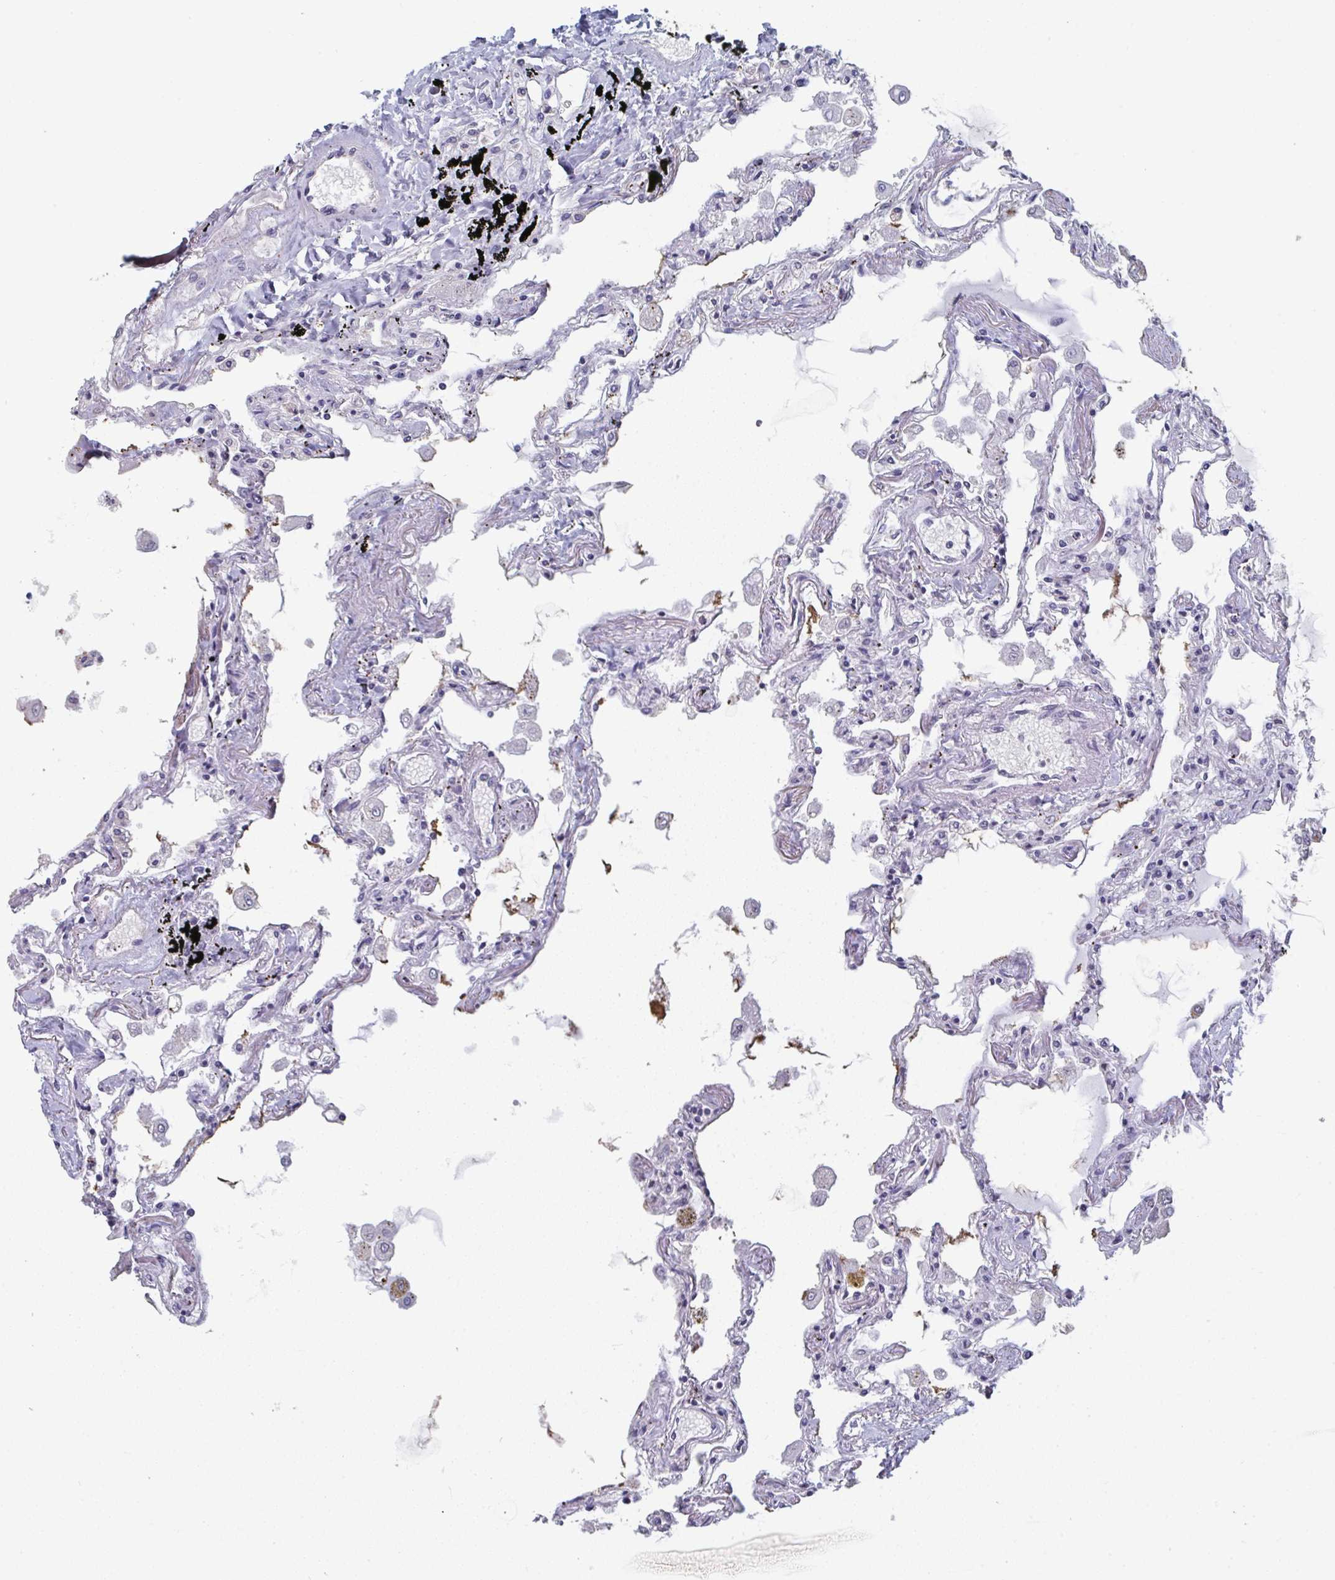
{"staining": {"intensity": "negative", "quantity": "none", "location": "none"}, "tissue": "lung", "cell_type": "Alveolar cells", "image_type": "normal", "snomed": [{"axis": "morphology", "description": "Normal tissue, NOS"}, {"axis": "morphology", "description": "Adenocarcinoma, NOS"}, {"axis": "topography", "description": "Cartilage tissue"}, {"axis": "topography", "description": "Lung"}], "caption": "Immunohistochemistry micrograph of unremarkable human lung stained for a protein (brown), which shows no expression in alveolar cells.", "gene": "LIX1", "patient": {"sex": "female", "age": 67}}